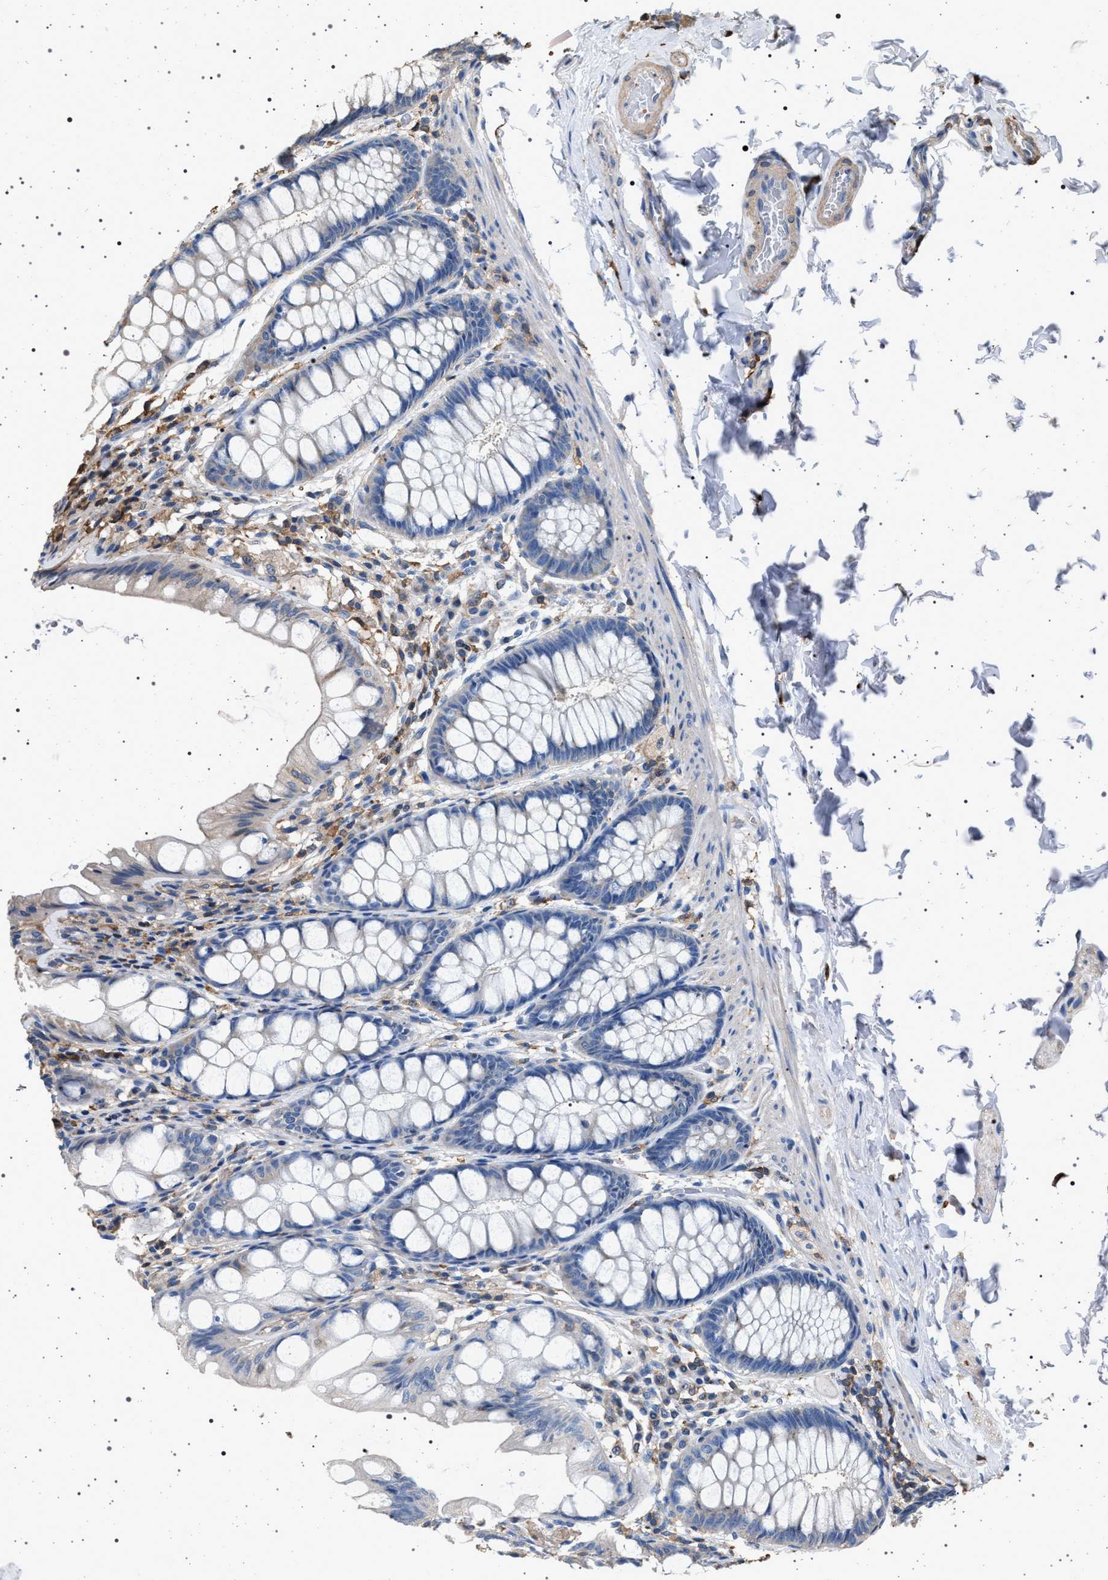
{"staining": {"intensity": "negative", "quantity": "none", "location": "none"}, "tissue": "colon", "cell_type": "Endothelial cells", "image_type": "normal", "snomed": [{"axis": "morphology", "description": "Normal tissue, NOS"}, {"axis": "topography", "description": "Colon"}], "caption": "IHC of normal colon reveals no expression in endothelial cells.", "gene": "SMAP2", "patient": {"sex": "male", "age": 47}}